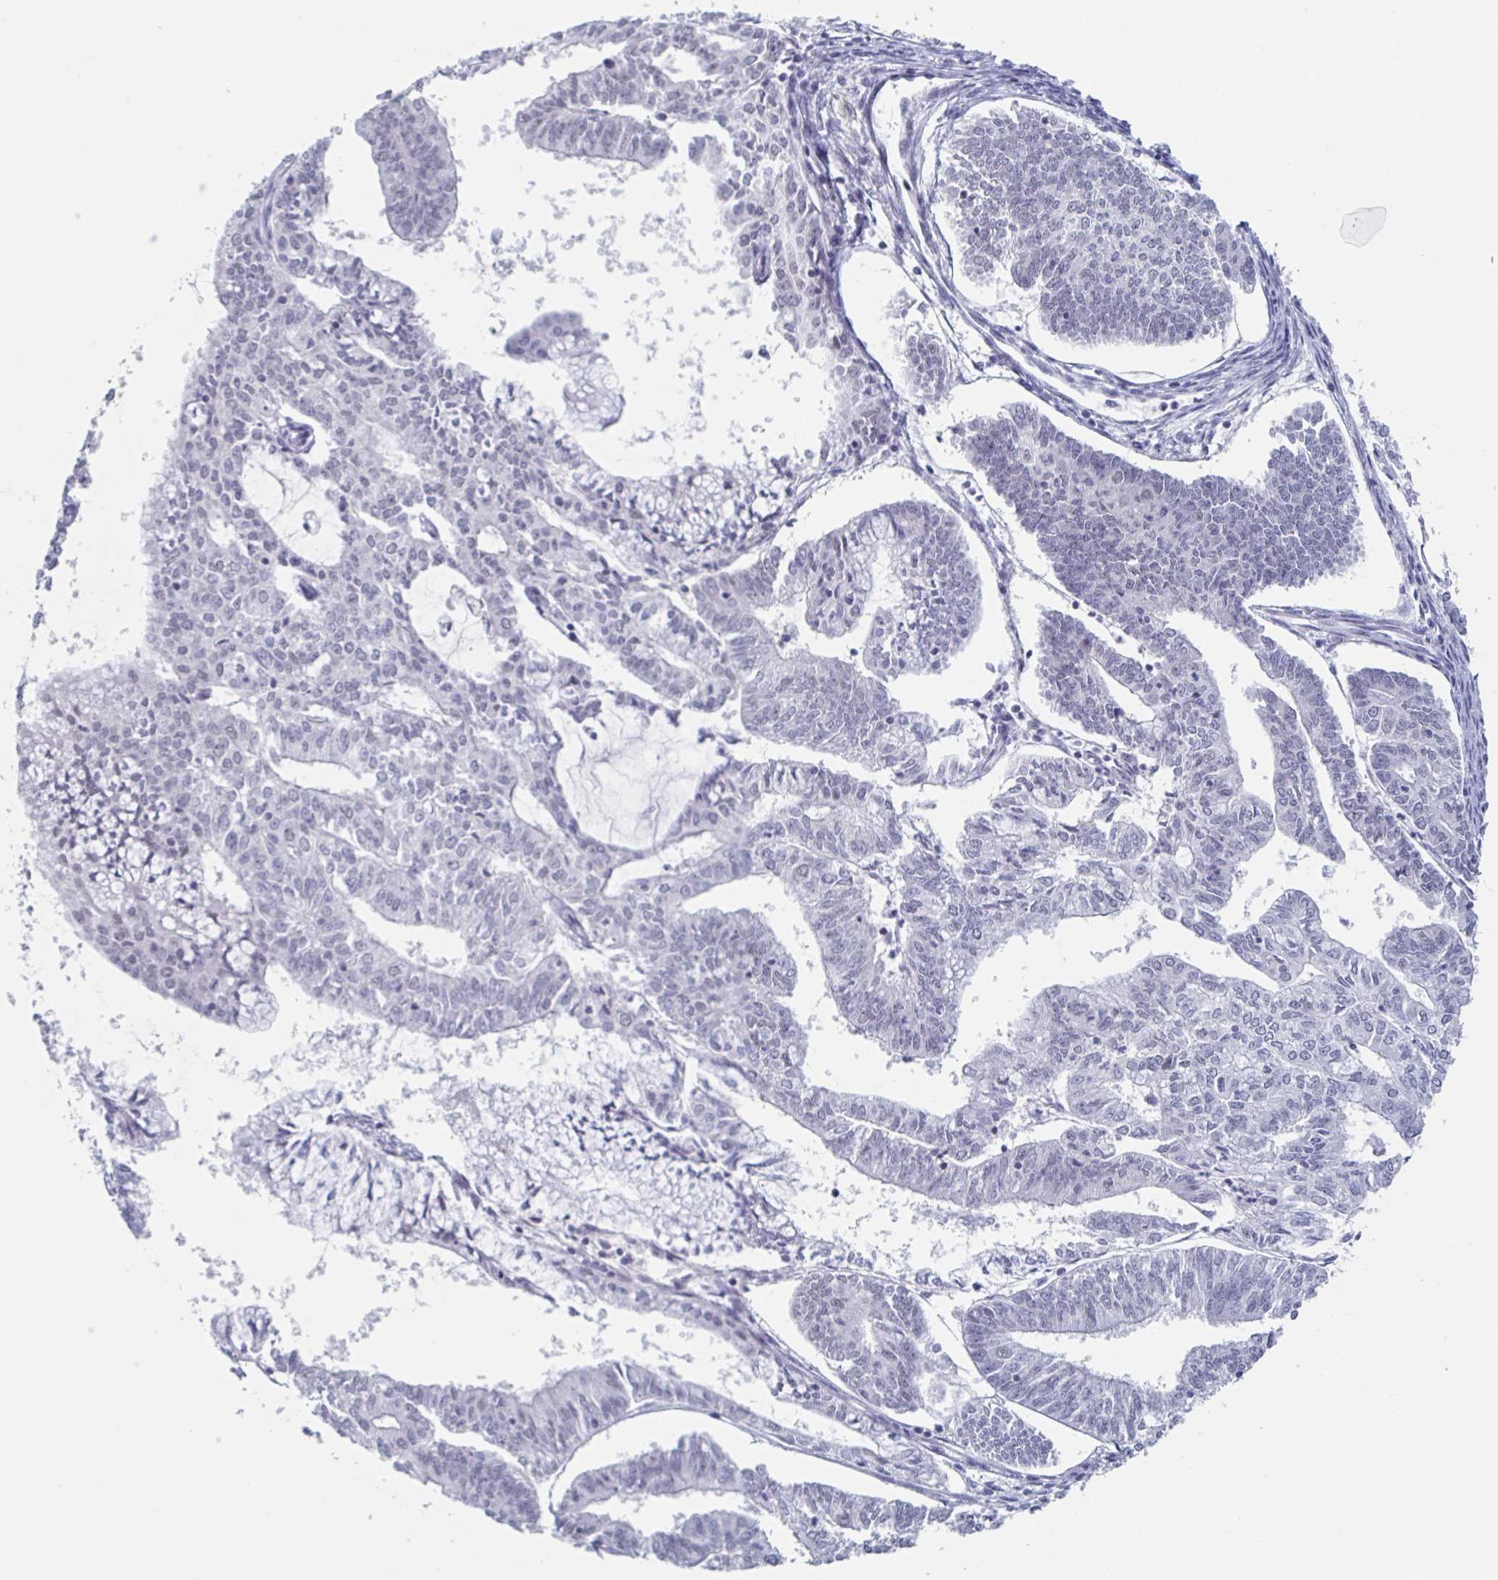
{"staining": {"intensity": "negative", "quantity": "none", "location": "none"}, "tissue": "endometrial cancer", "cell_type": "Tumor cells", "image_type": "cancer", "snomed": [{"axis": "morphology", "description": "Adenocarcinoma, NOS"}, {"axis": "topography", "description": "Endometrium"}], "caption": "The photomicrograph reveals no significant staining in tumor cells of endometrial cancer.", "gene": "KDM4D", "patient": {"sex": "female", "age": 61}}